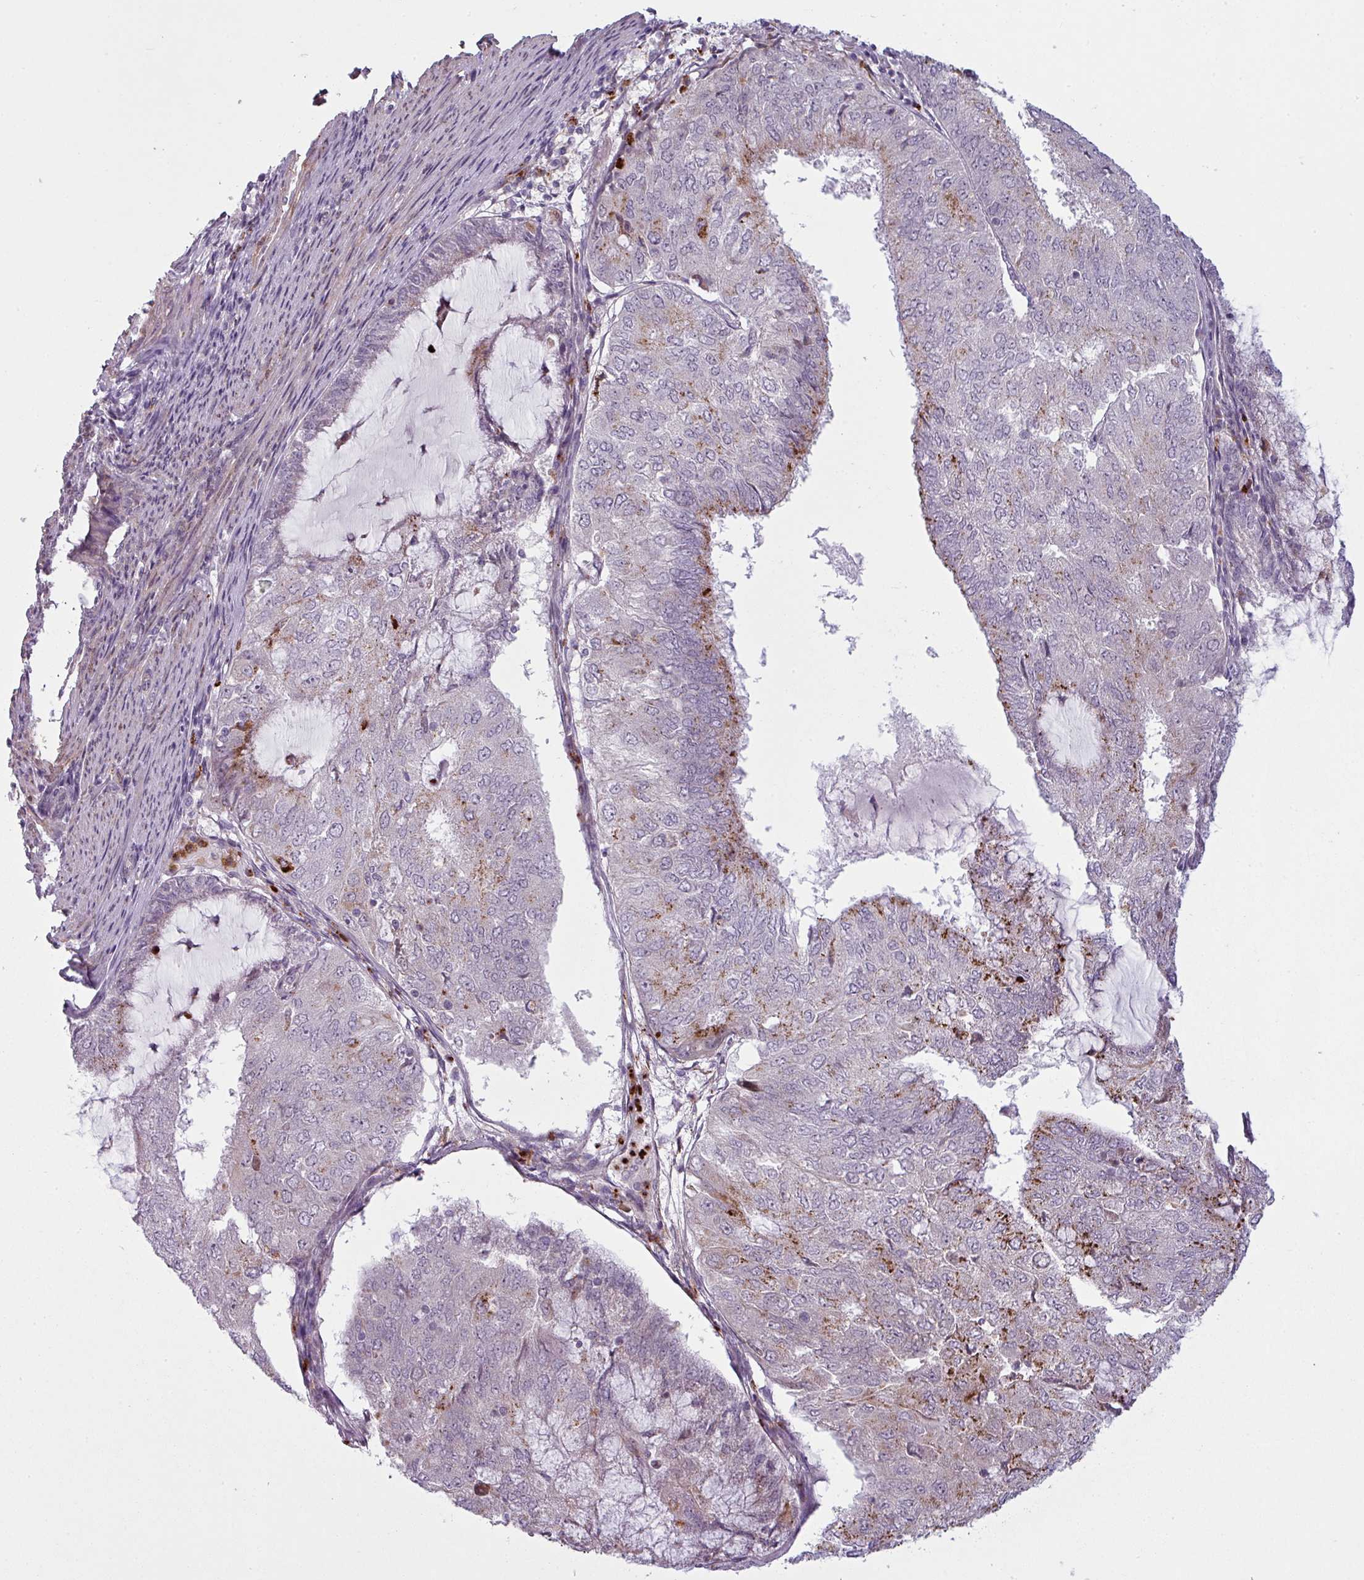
{"staining": {"intensity": "moderate", "quantity": "<25%", "location": "cytoplasmic/membranous"}, "tissue": "endometrial cancer", "cell_type": "Tumor cells", "image_type": "cancer", "snomed": [{"axis": "morphology", "description": "Adenocarcinoma, NOS"}, {"axis": "topography", "description": "Endometrium"}], "caption": "Immunohistochemistry (DAB (3,3'-diaminobenzidine)) staining of endometrial cancer (adenocarcinoma) shows moderate cytoplasmic/membranous protein staining in approximately <25% of tumor cells. (brown staining indicates protein expression, while blue staining denotes nuclei).", "gene": "MAP7D2", "patient": {"sex": "female", "age": 81}}